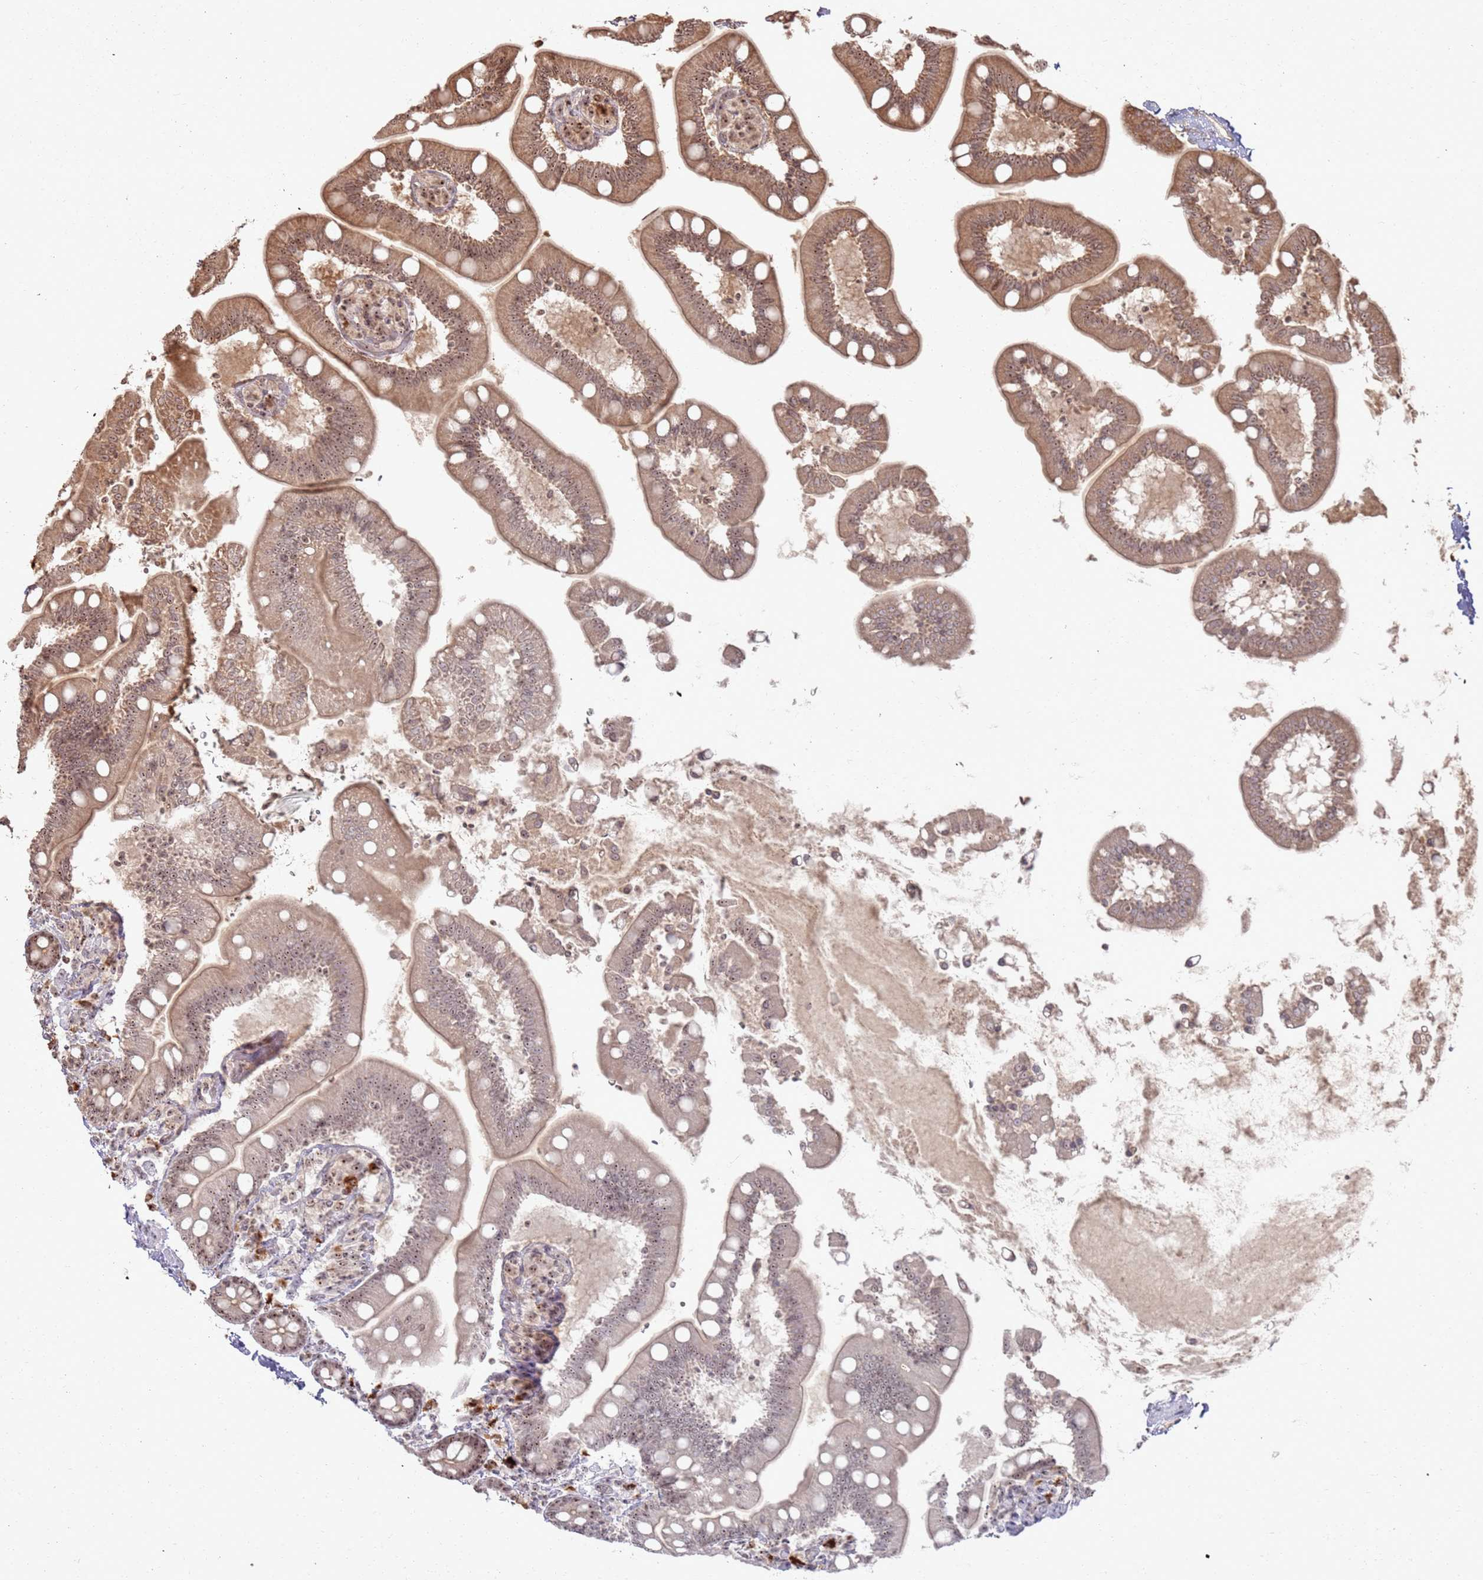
{"staining": {"intensity": "moderate", "quantity": "25%-75%", "location": "cytoplasmic/membranous,nuclear"}, "tissue": "small intestine", "cell_type": "Glandular cells", "image_type": "normal", "snomed": [{"axis": "morphology", "description": "Normal tissue, NOS"}, {"axis": "topography", "description": "Small intestine"}], "caption": "Moderate cytoplasmic/membranous,nuclear expression is appreciated in approximately 25%-75% of glandular cells in unremarkable small intestine. The staining is performed using DAB (3,3'-diaminobenzidine) brown chromogen to label protein expression. The nuclei are counter-stained blue using hematoxylin.", "gene": "UTP11", "patient": {"sex": "female", "age": 64}}